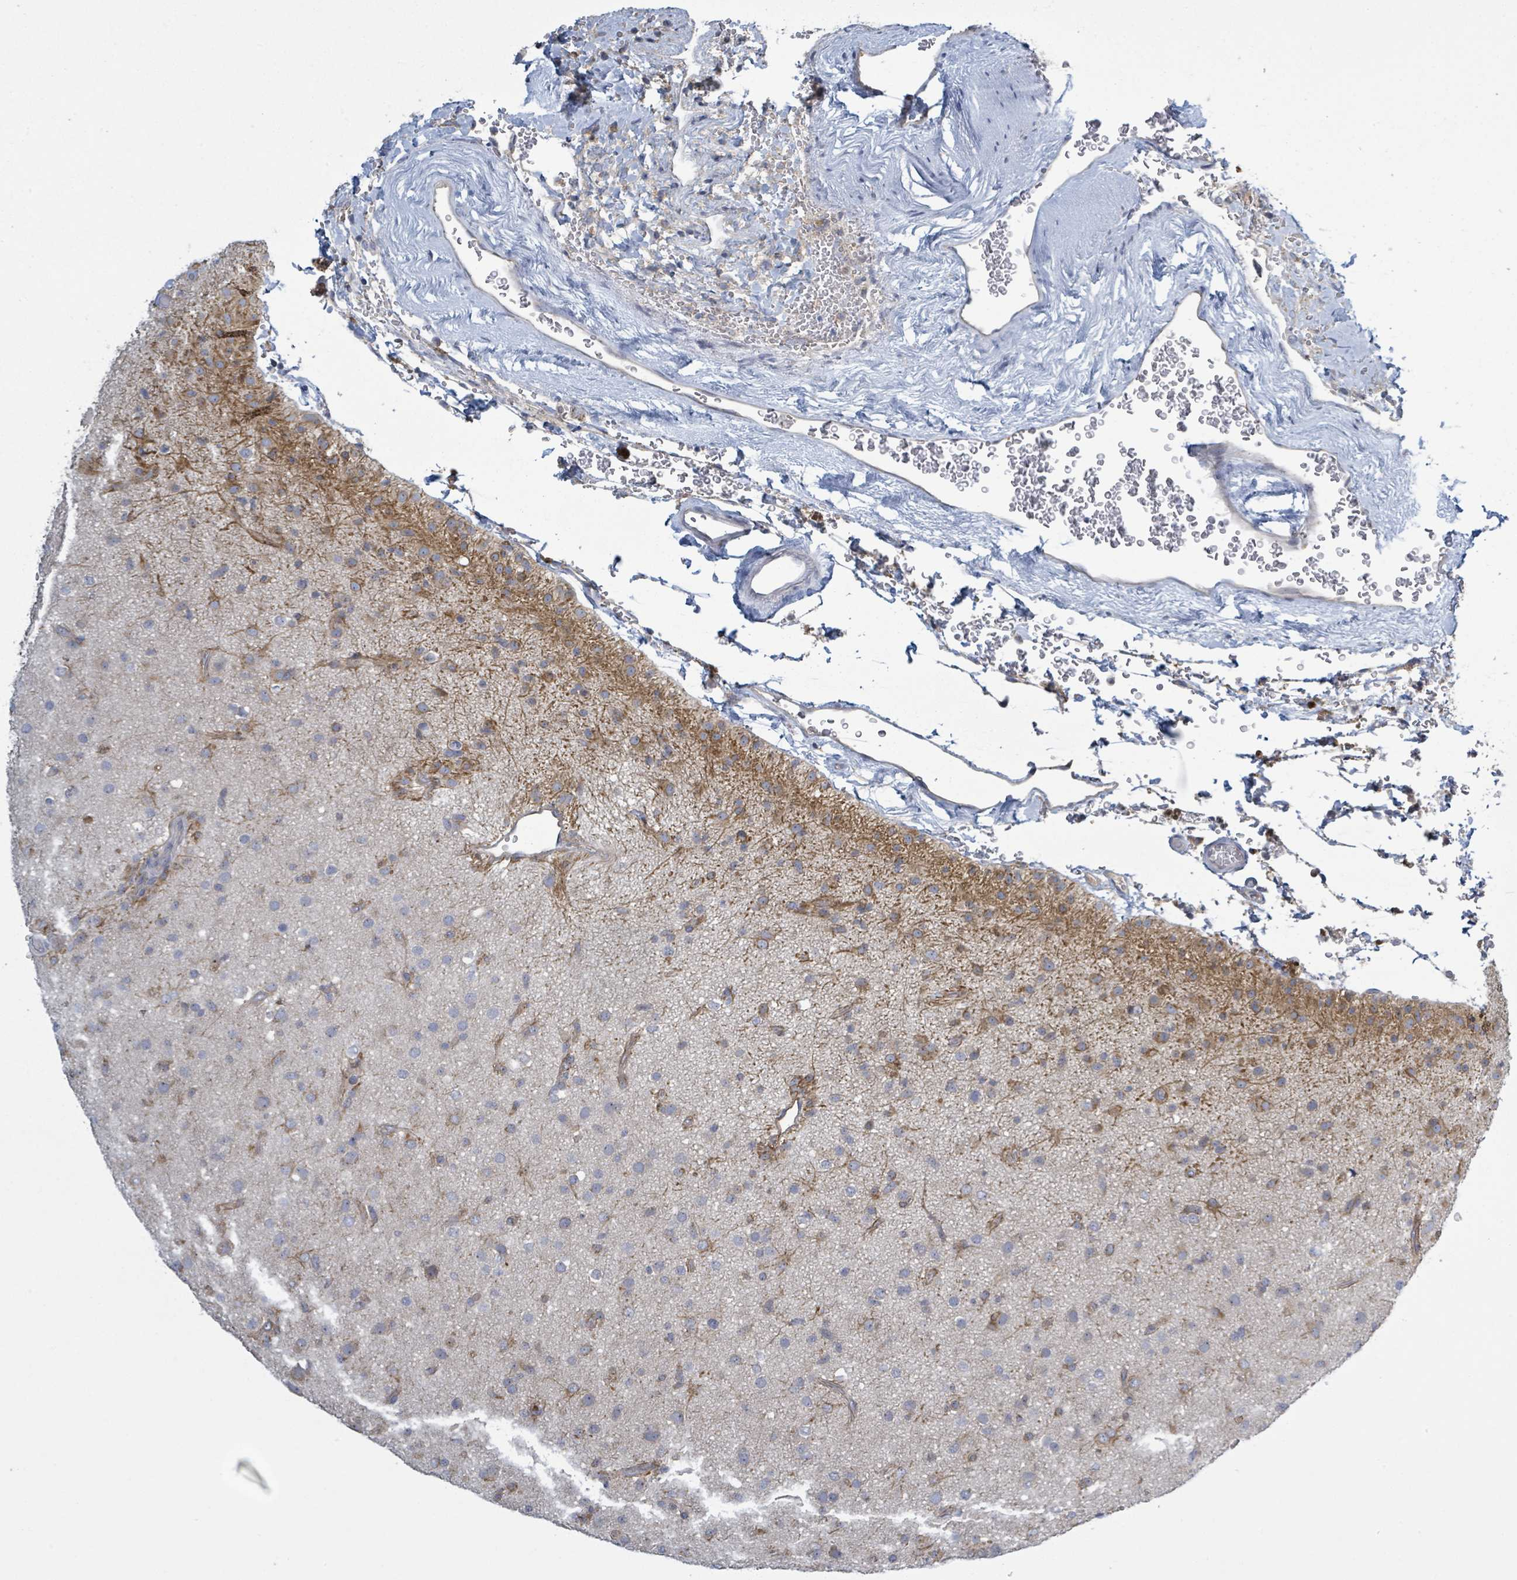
{"staining": {"intensity": "negative", "quantity": "none", "location": "none"}, "tissue": "glioma", "cell_type": "Tumor cells", "image_type": "cancer", "snomed": [{"axis": "morphology", "description": "Glioma, malignant, Low grade"}, {"axis": "topography", "description": "Brain"}], "caption": "The photomicrograph demonstrates no significant staining in tumor cells of glioma.", "gene": "ATP13A1", "patient": {"sex": "male", "age": 65}}